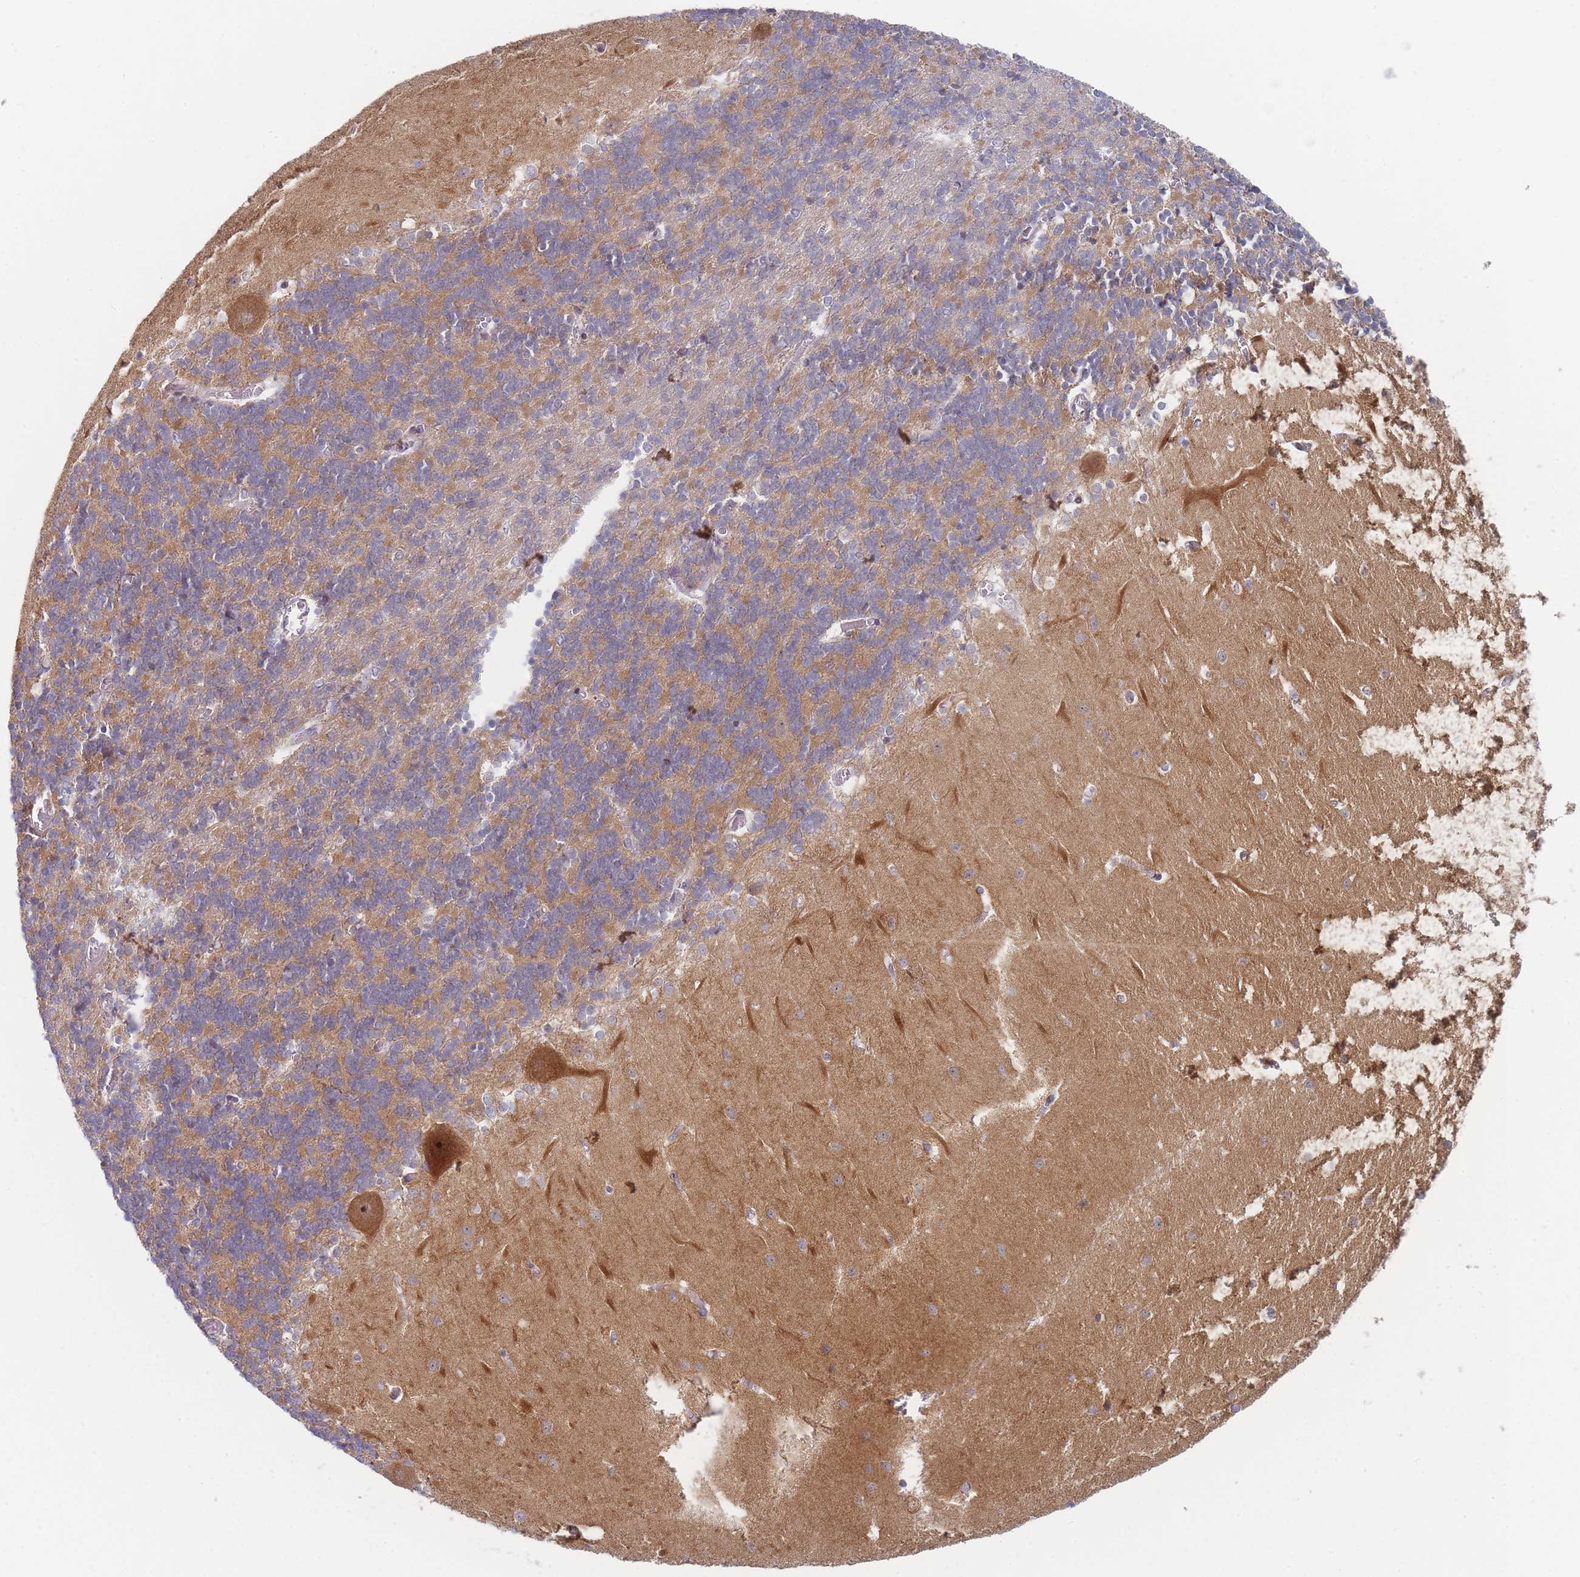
{"staining": {"intensity": "moderate", "quantity": "25%-75%", "location": "cytoplasmic/membranous"}, "tissue": "cerebellum", "cell_type": "Cells in granular layer", "image_type": "normal", "snomed": [{"axis": "morphology", "description": "Normal tissue, NOS"}, {"axis": "topography", "description": "Cerebellum"}], "caption": "The image displays immunohistochemical staining of normal cerebellum. There is moderate cytoplasmic/membranous staining is appreciated in approximately 25%-75% of cells in granular layer.", "gene": "RNF8", "patient": {"sex": "male", "age": 37}}